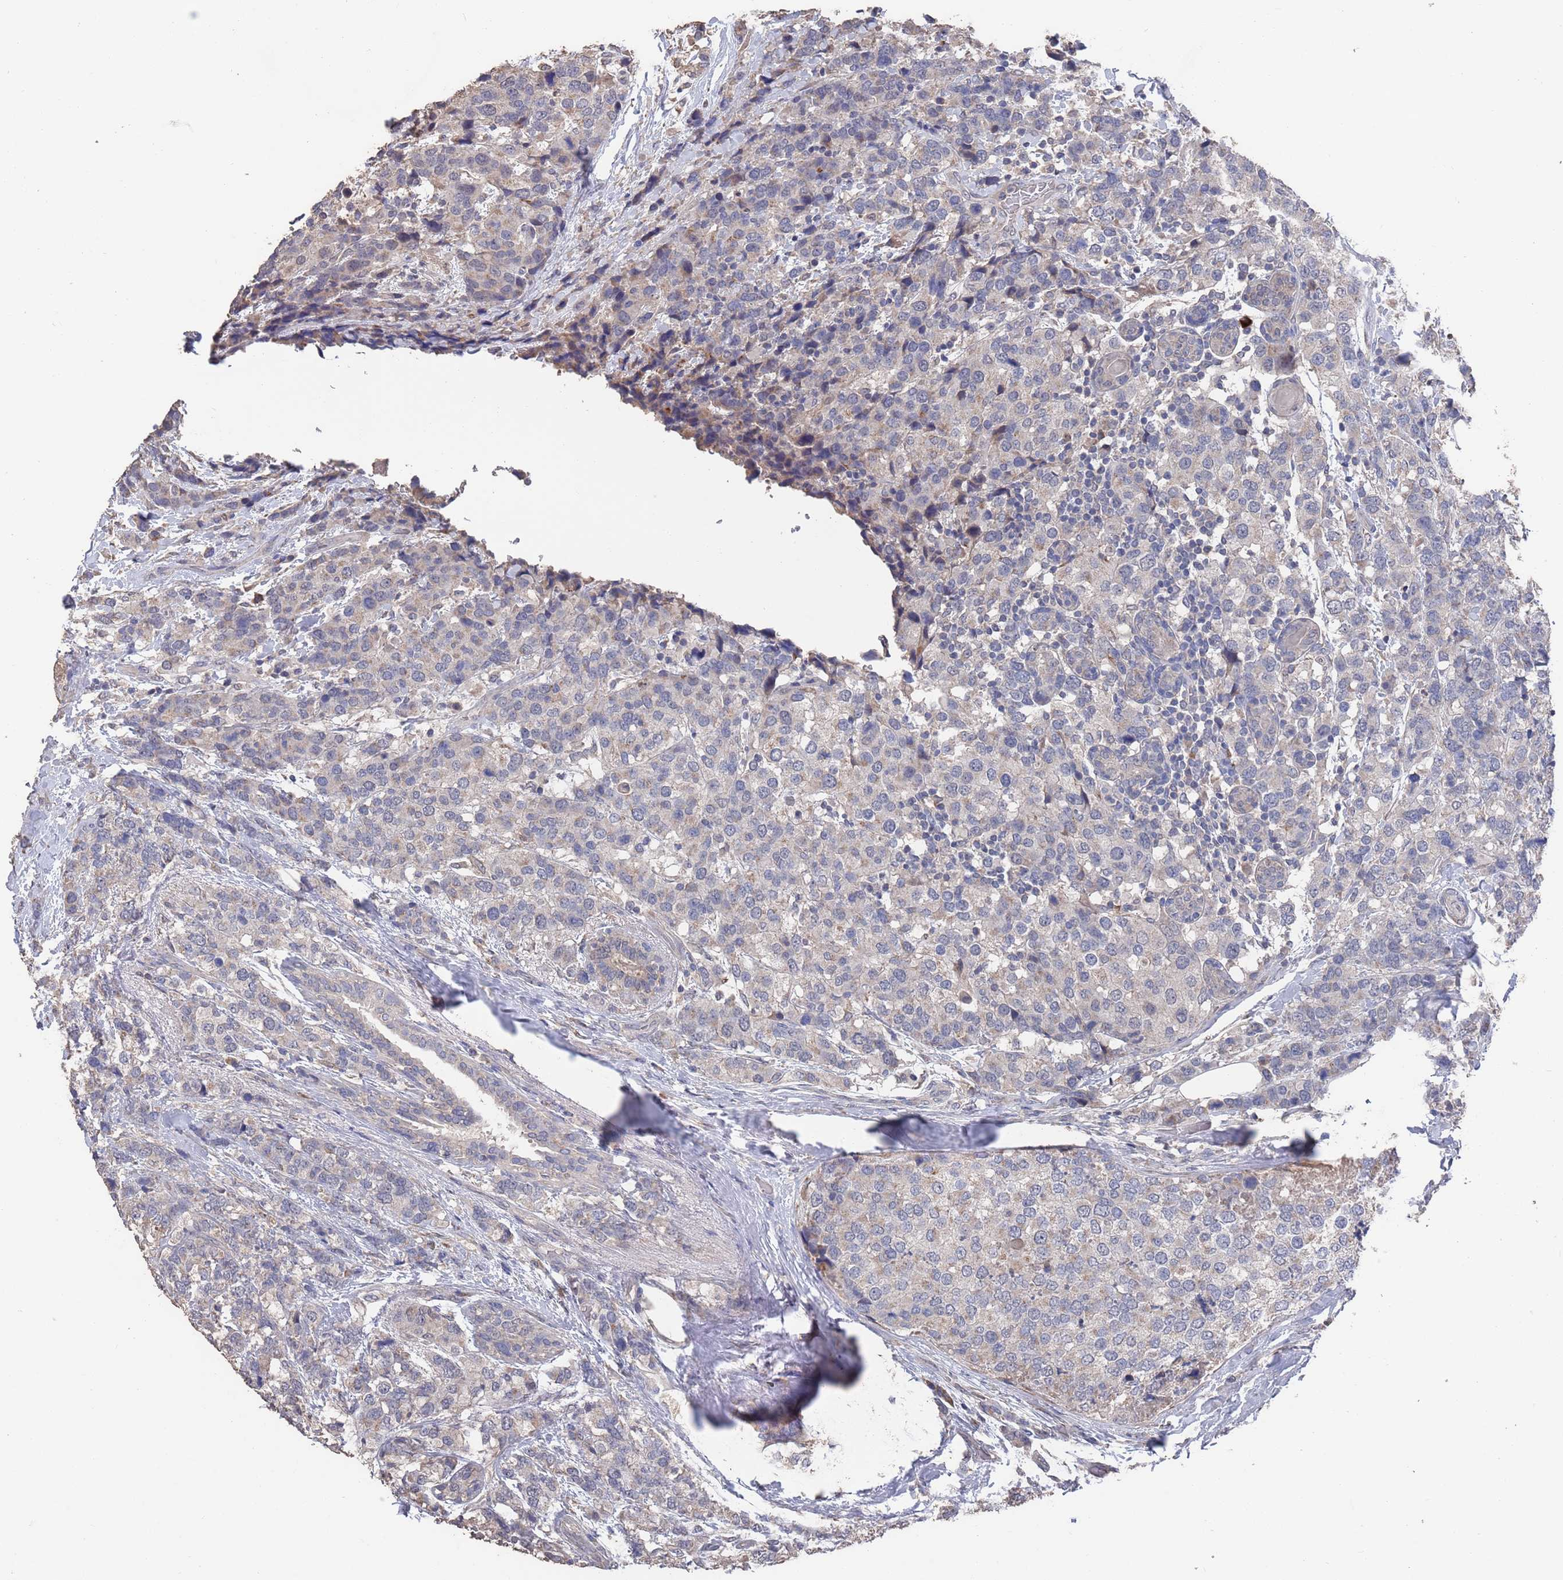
{"staining": {"intensity": "weak", "quantity": "<25%", "location": "cytoplasmic/membranous"}, "tissue": "breast cancer", "cell_type": "Tumor cells", "image_type": "cancer", "snomed": [{"axis": "morphology", "description": "Lobular carcinoma"}, {"axis": "topography", "description": "Breast"}], "caption": "There is no significant expression in tumor cells of breast lobular carcinoma. Brightfield microscopy of IHC stained with DAB (brown) and hematoxylin (blue), captured at high magnification.", "gene": "BTBD18", "patient": {"sex": "female", "age": 59}}